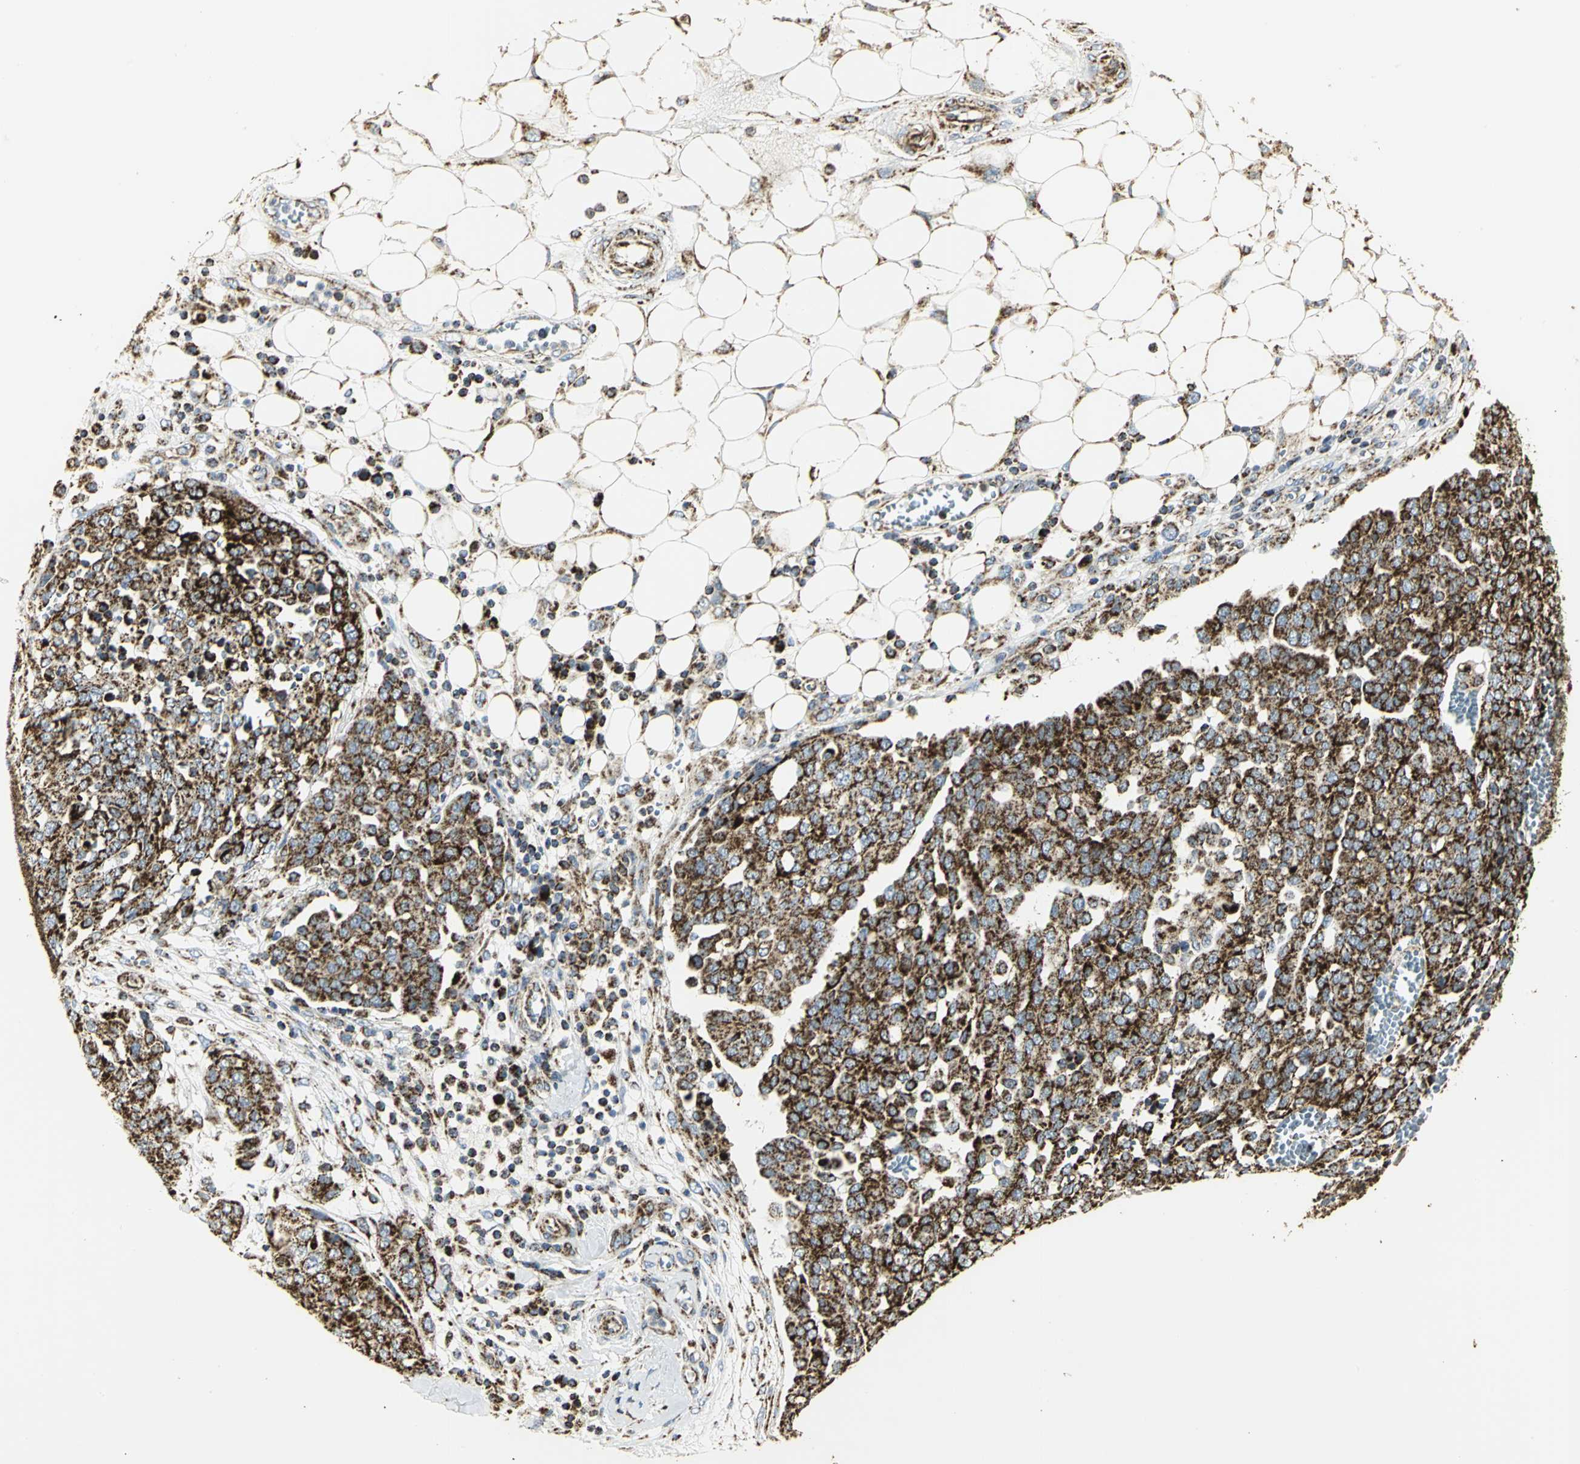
{"staining": {"intensity": "strong", "quantity": ">75%", "location": "cytoplasmic/membranous"}, "tissue": "ovarian cancer", "cell_type": "Tumor cells", "image_type": "cancer", "snomed": [{"axis": "morphology", "description": "Cystadenocarcinoma, serous, NOS"}, {"axis": "topography", "description": "Soft tissue"}, {"axis": "topography", "description": "Ovary"}], "caption": "Tumor cells reveal high levels of strong cytoplasmic/membranous expression in about >75% of cells in human serous cystadenocarcinoma (ovarian).", "gene": "VDAC1", "patient": {"sex": "female", "age": 57}}